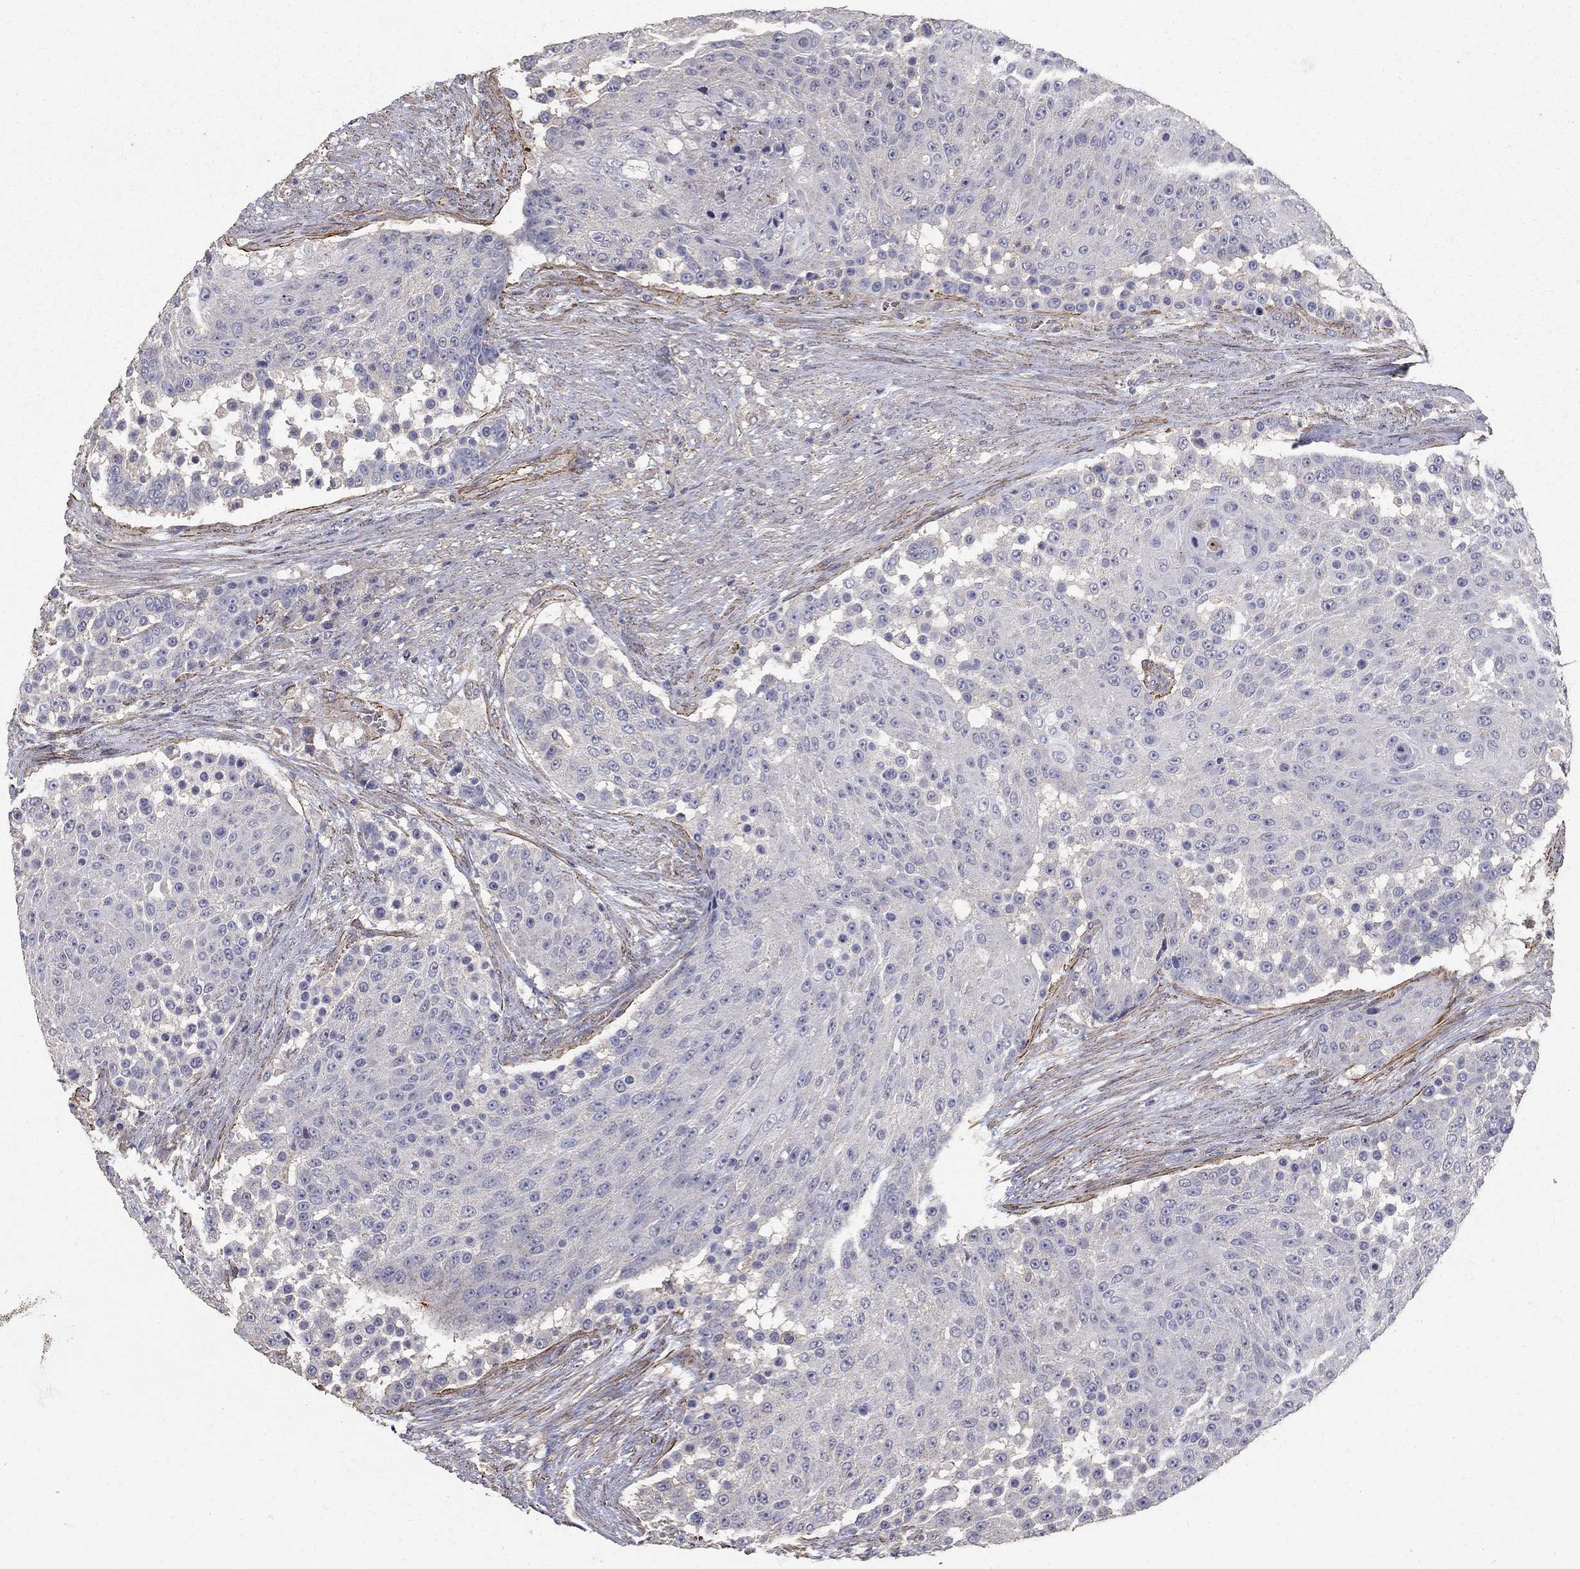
{"staining": {"intensity": "negative", "quantity": "none", "location": "none"}, "tissue": "urothelial cancer", "cell_type": "Tumor cells", "image_type": "cancer", "snomed": [{"axis": "morphology", "description": "Urothelial carcinoma, High grade"}, {"axis": "topography", "description": "Urinary bladder"}], "caption": "This is an immunohistochemistry (IHC) micrograph of human high-grade urothelial carcinoma. There is no positivity in tumor cells.", "gene": "MPP2", "patient": {"sex": "female", "age": 63}}